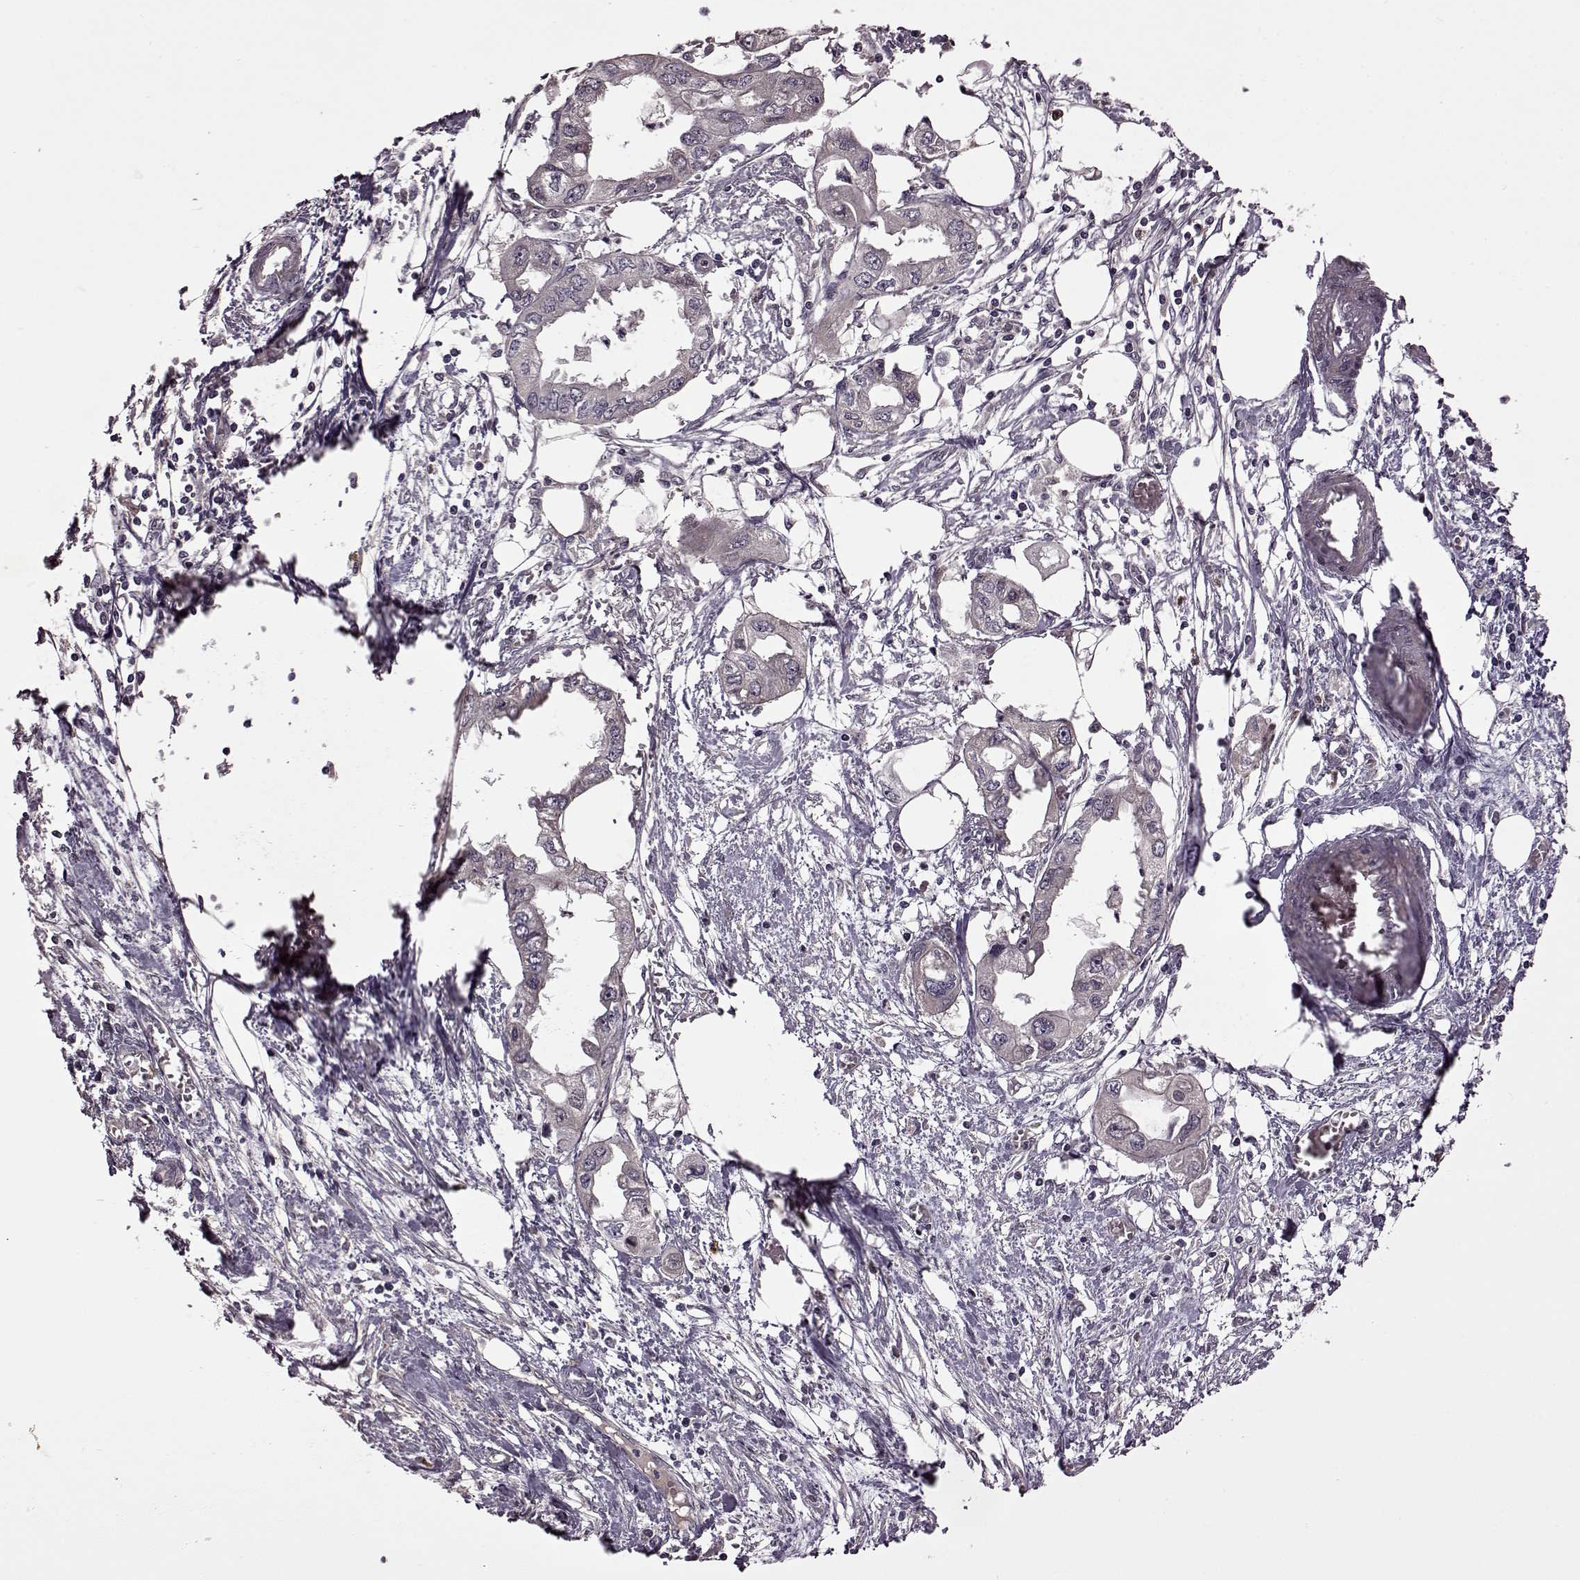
{"staining": {"intensity": "negative", "quantity": "none", "location": "none"}, "tissue": "endometrial cancer", "cell_type": "Tumor cells", "image_type": "cancer", "snomed": [{"axis": "morphology", "description": "Adenocarcinoma, NOS"}, {"axis": "morphology", "description": "Adenocarcinoma, metastatic, NOS"}, {"axis": "topography", "description": "Adipose tissue"}, {"axis": "topography", "description": "Endometrium"}], "caption": "Immunohistochemical staining of adenocarcinoma (endometrial) displays no significant staining in tumor cells.", "gene": "MAIP1", "patient": {"sex": "female", "age": 67}}